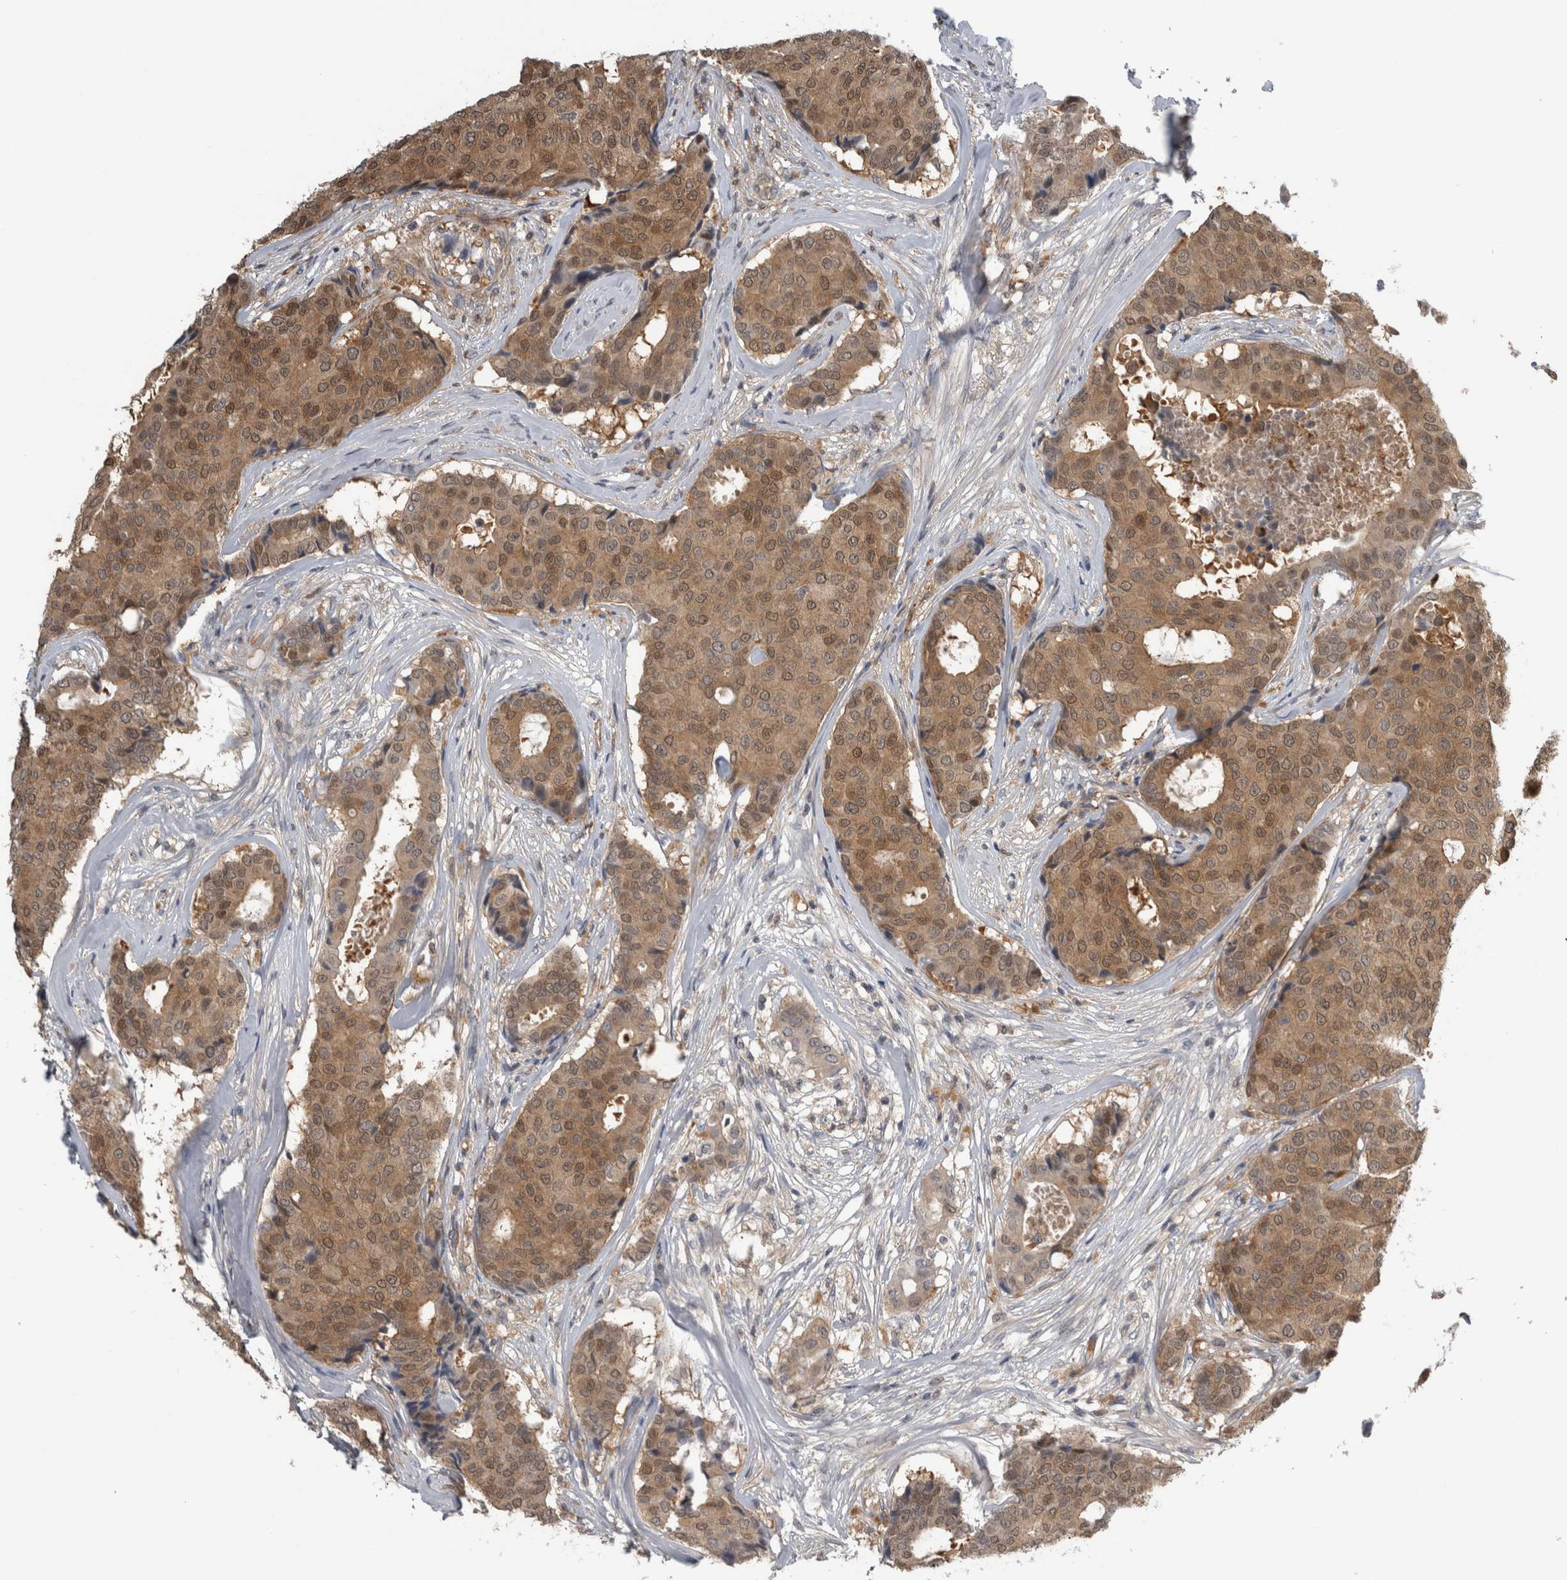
{"staining": {"intensity": "moderate", "quantity": ">75%", "location": "cytoplasmic/membranous,nuclear"}, "tissue": "breast cancer", "cell_type": "Tumor cells", "image_type": "cancer", "snomed": [{"axis": "morphology", "description": "Duct carcinoma"}, {"axis": "topography", "description": "Breast"}], "caption": "This photomicrograph exhibits breast cancer (invasive ductal carcinoma) stained with immunohistochemistry (IHC) to label a protein in brown. The cytoplasmic/membranous and nuclear of tumor cells show moderate positivity for the protein. Nuclei are counter-stained blue.", "gene": "NAPRT", "patient": {"sex": "female", "age": 75}}